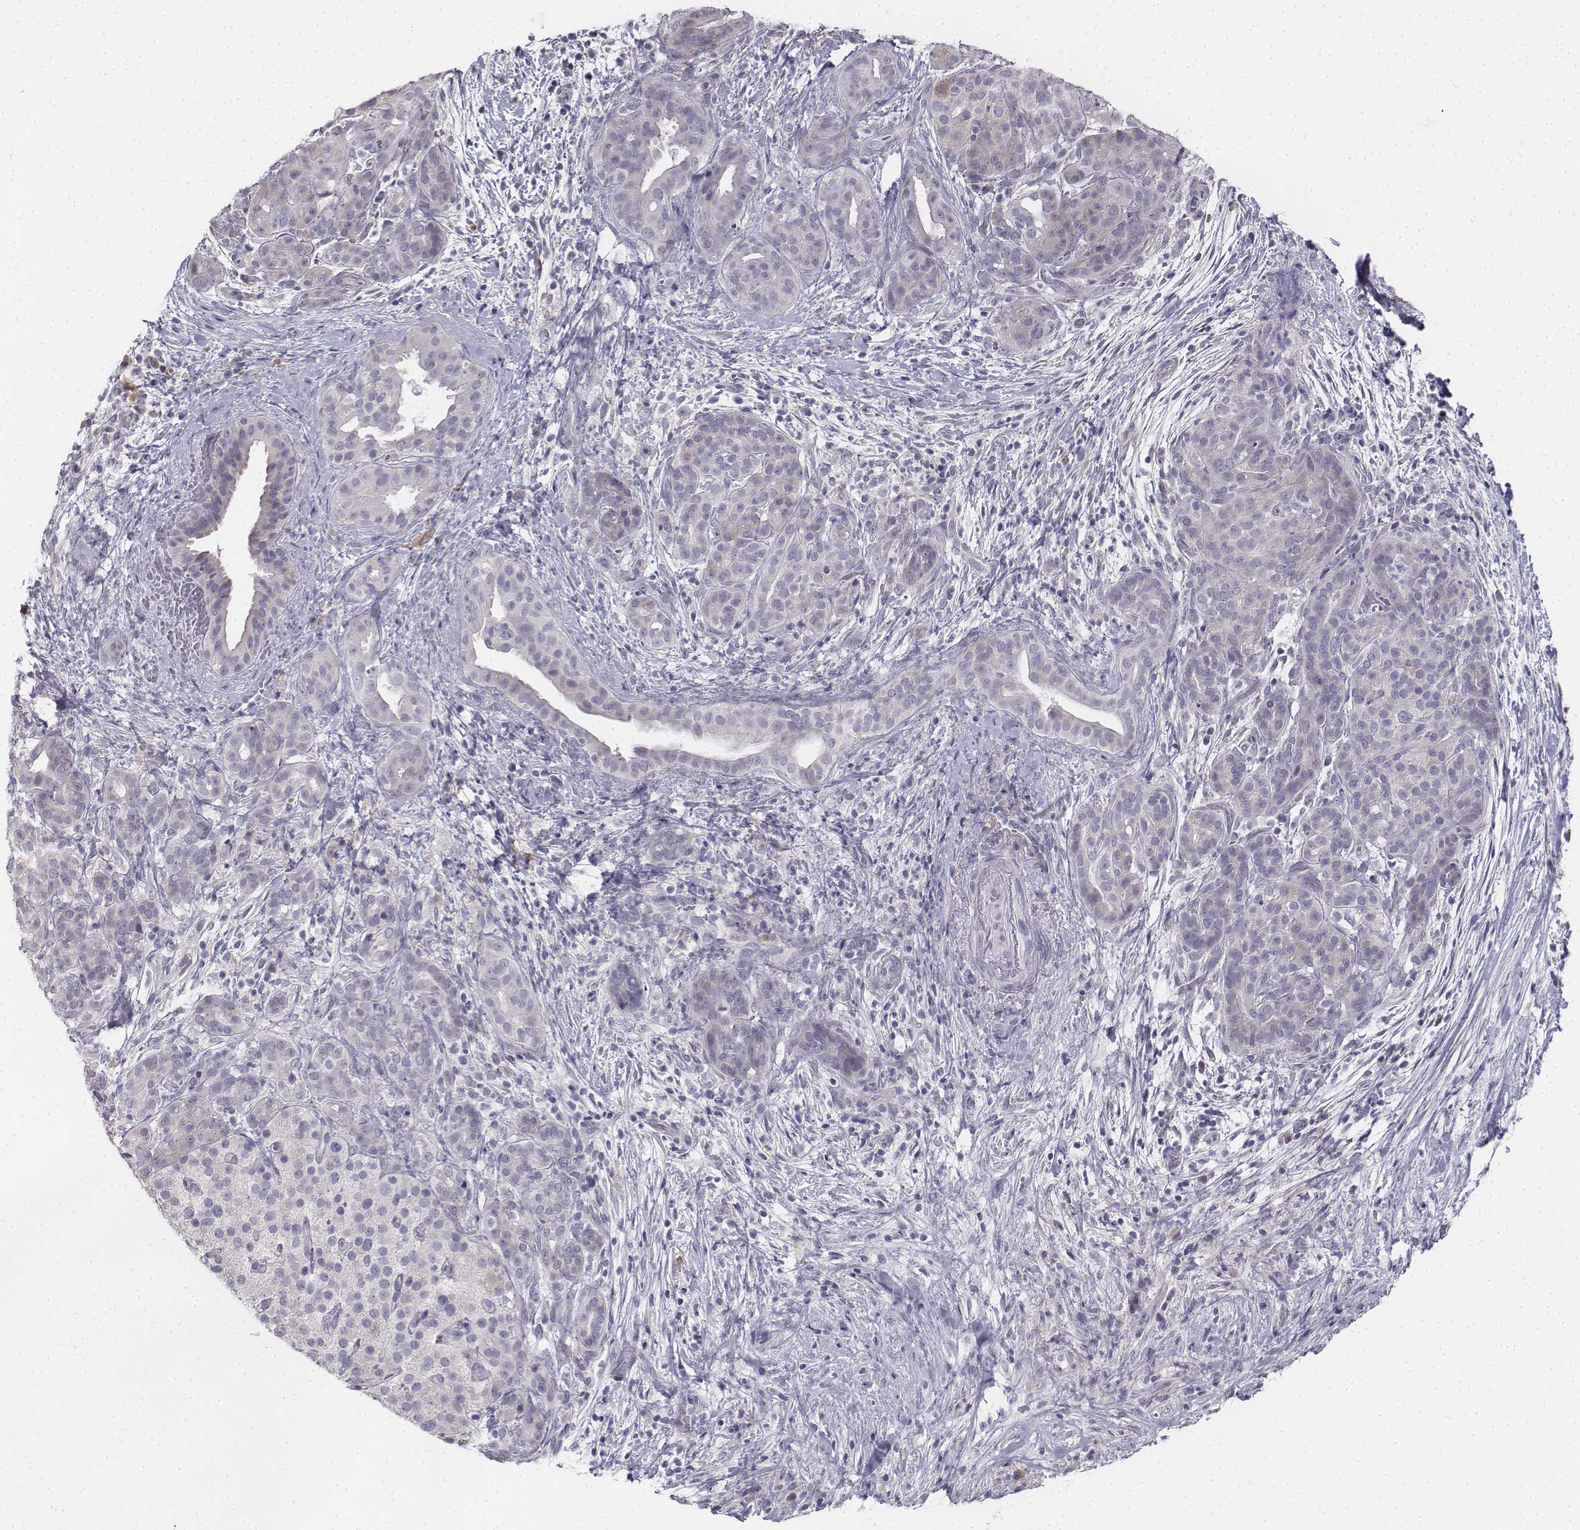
{"staining": {"intensity": "negative", "quantity": "none", "location": "none"}, "tissue": "pancreatic cancer", "cell_type": "Tumor cells", "image_type": "cancer", "snomed": [{"axis": "morphology", "description": "Adenocarcinoma, NOS"}, {"axis": "topography", "description": "Pancreas"}], "caption": "Pancreatic cancer was stained to show a protein in brown. There is no significant positivity in tumor cells.", "gene": "PENK", "patient": {"sex": "male", "age": 44}}